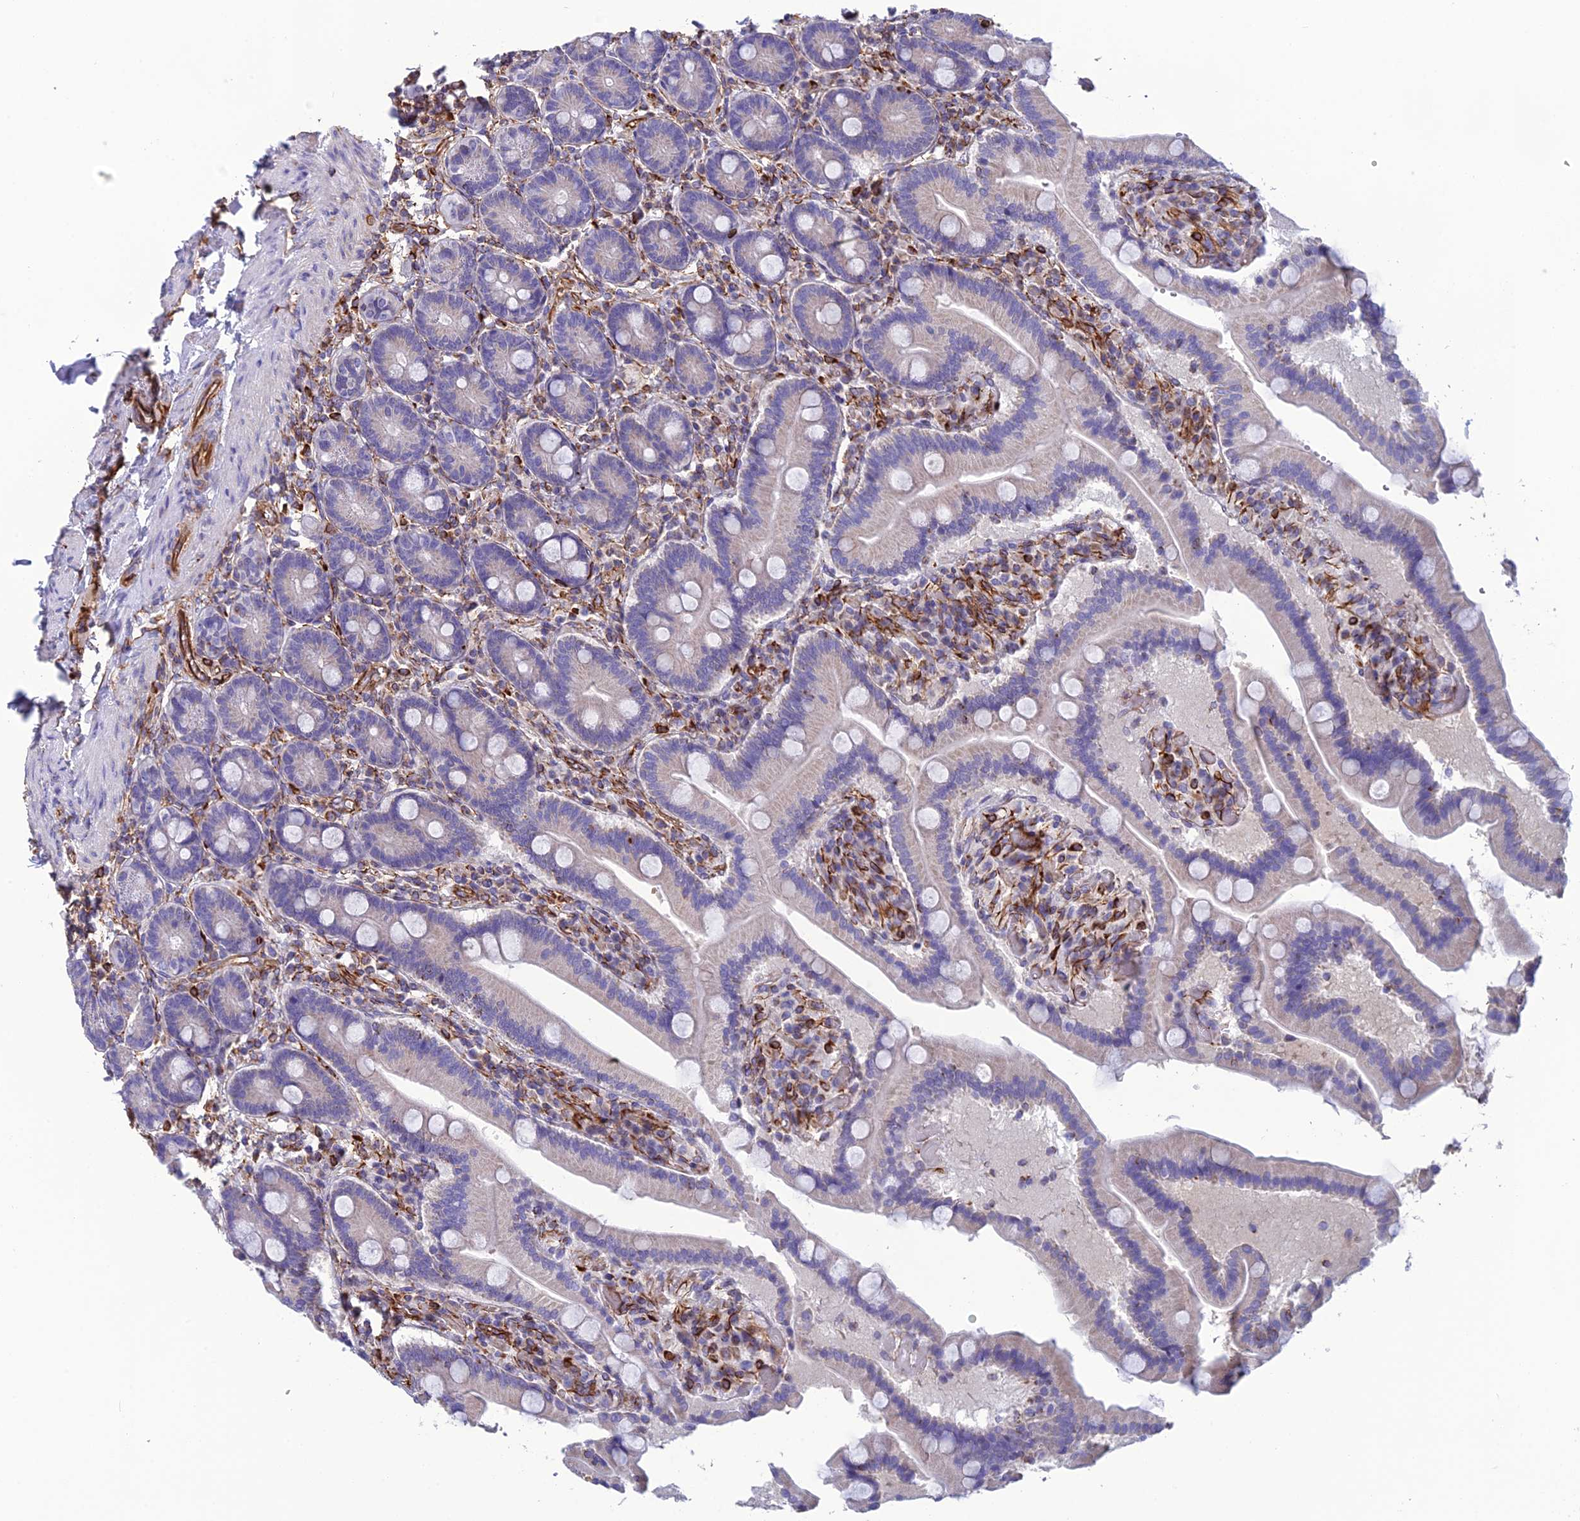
{"staining": {"intensity": "weak", "quantity": "<25%", "location": "cytoplasmic/membranous"}, "tissue": "duodenum", "cell_type": "Glandular cells", "image_type": "normal", "snomed": [{"axis": "morphology", "description": "Normal tissue, NOS"}, {"axis": "topography", "description": "Duodenum"}], "caption": "High power microscopy image of an immunohistochemistry photomicrograph of benign duodenum, revealing no significant staining in glandular cells.", "gene": "FBXL20", "patient": {"sex": "female", "age": 62}}